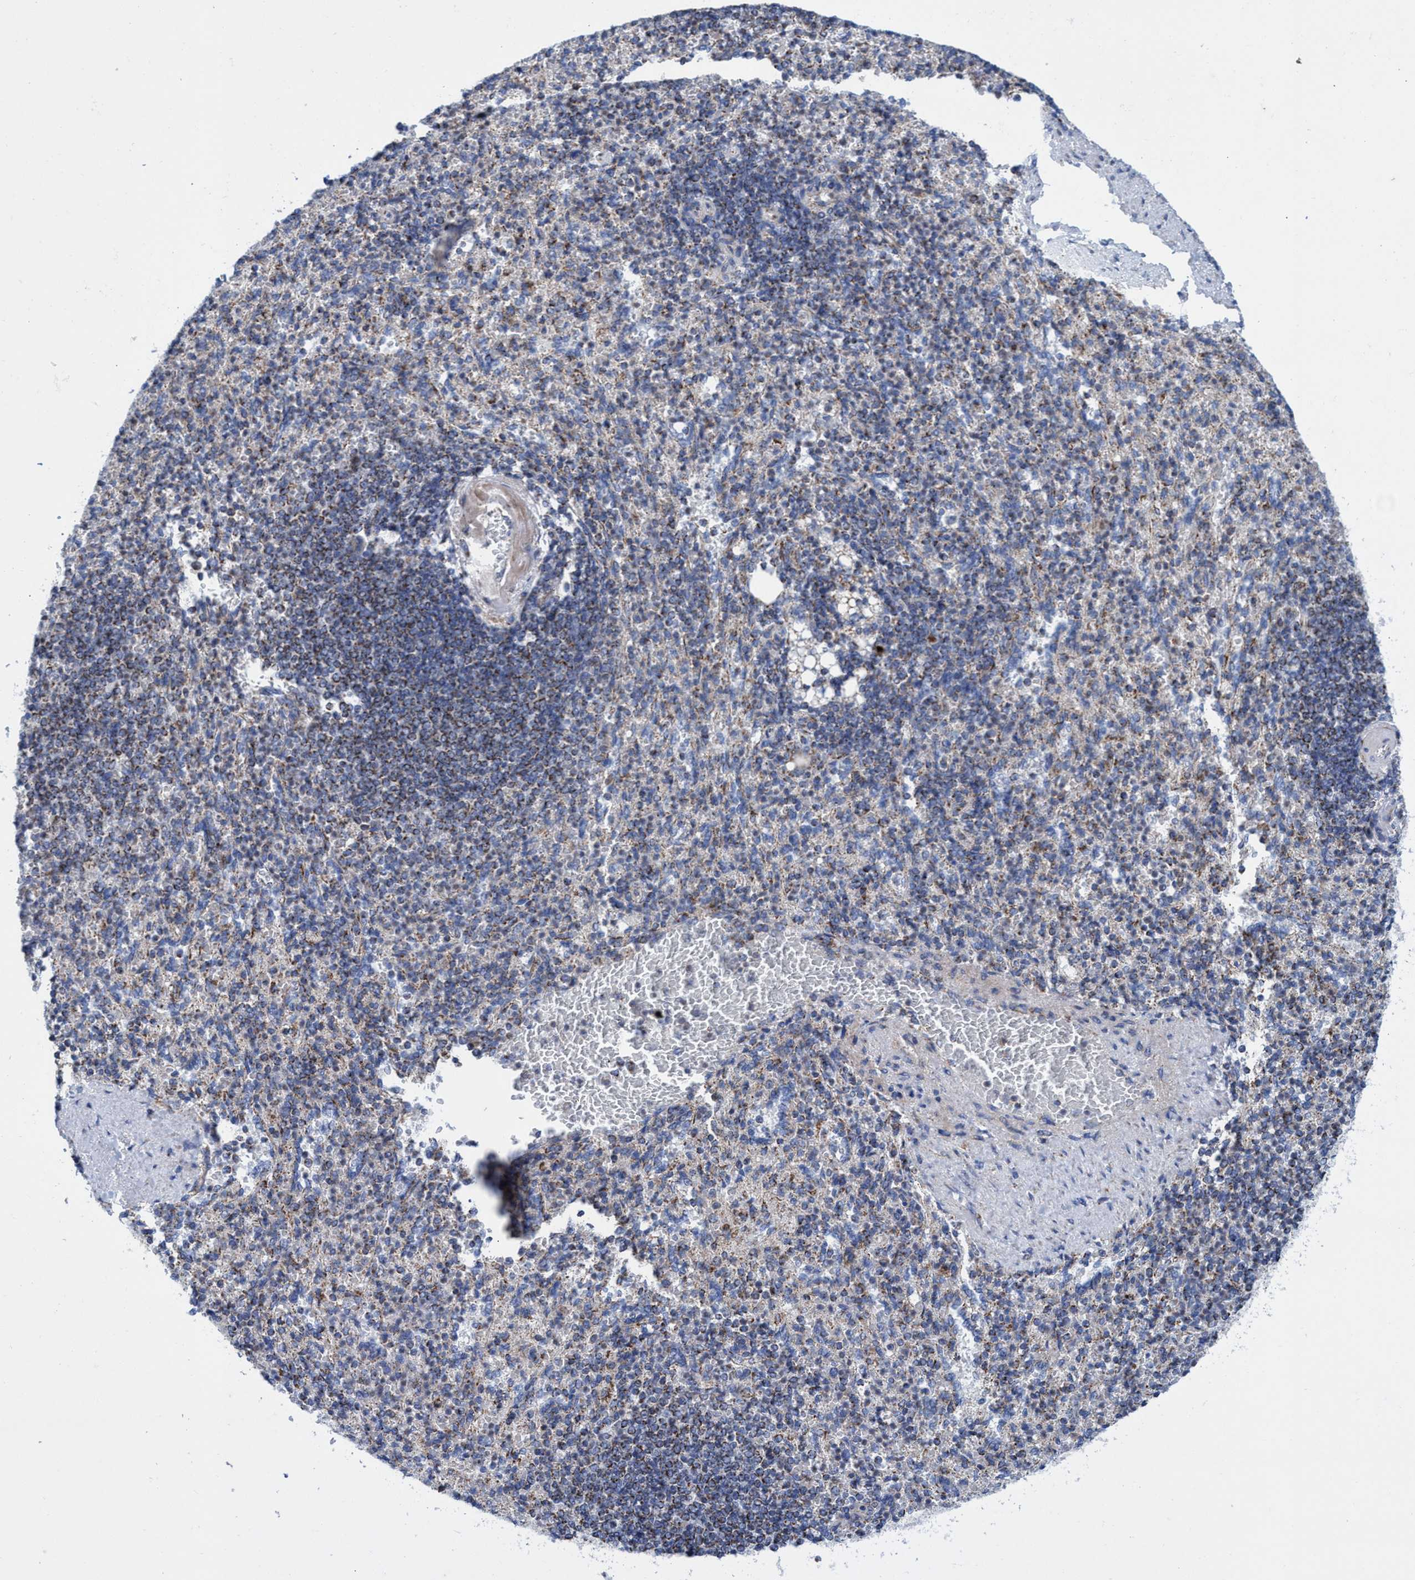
{"staining": {"intensity": "moderate", "quantity": "<25%", "location": "cytoplasmic/membranous"}, "tissue": "spleen", "cell_type": "Cells in red pulp", "image_type": "normal", "snomed": [{"axis": "morphology", "description": "Normal tissue, NOS"}, {"axis": "topography", "description": "Spleen"}], "caption": "Moderate cytoplasmic/membranous staining for a protein is appreciated in approximately <25% of cells in red pulp of unremarkable spleen using immunohistochemistry.", "gene": "ZNF750", "patient": {"sex": "female", "age": 74}}